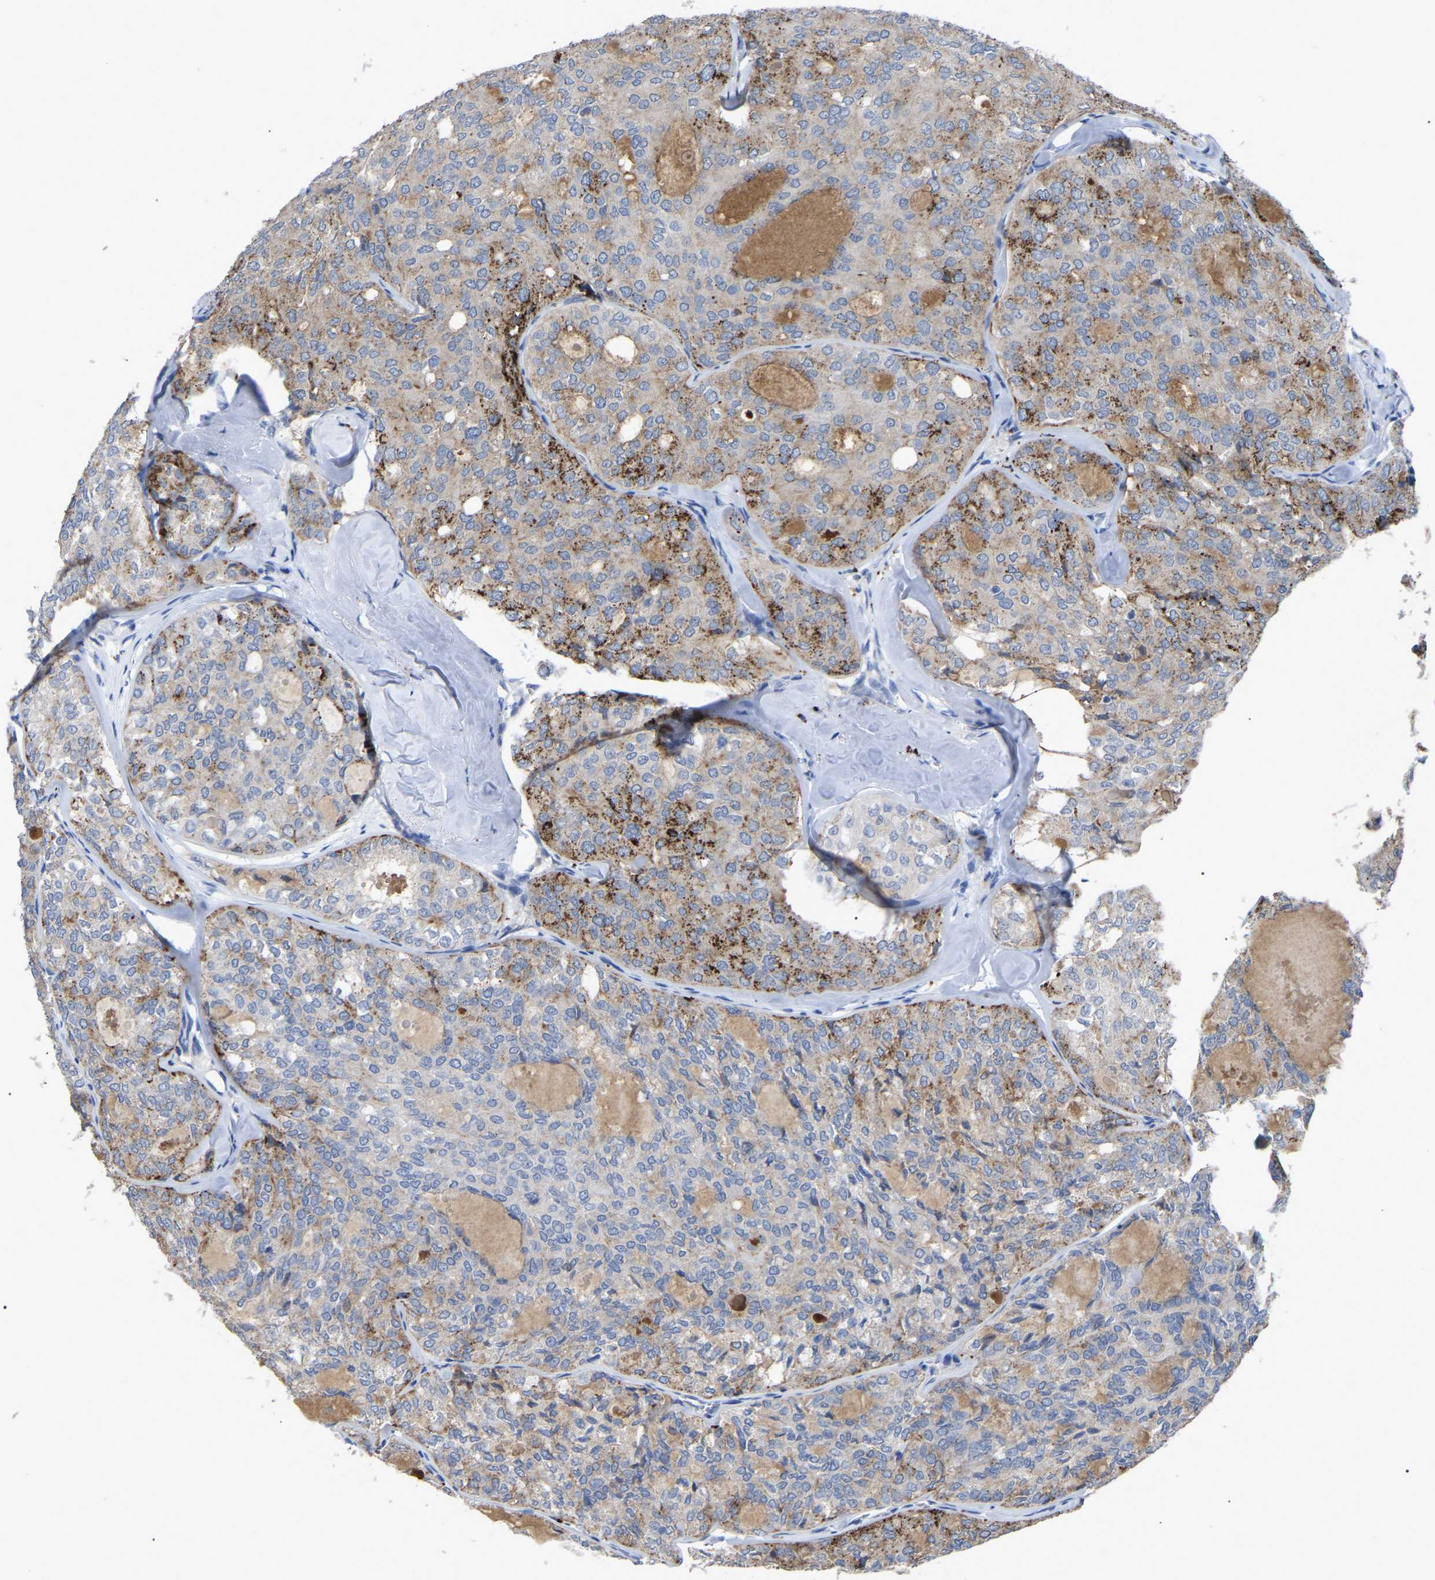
{"staining": {"intensity": "moderate", "quantity": "<25%", "location": "cytoplasmic/membranous"}, "tissue": "thyroid cancer", "cell_type": "Tumor cells", "image_type": "cancer", "snomed": [{"axis": "morphology", "description": "Follicular adenoma carcinoma, NOS"}, {"axis": "topography", "description": "Thyroid gland"}], "caption": "Immunohistochemistry (IHC) micrograph of neoplastic tissue: human follicular adenoma carcinoma (thyroid) stained using immunohistochemistry (IHC) shows low levels of moderate protein expression localized specifically in the cytoplasmic/membranous of tumor cells, appearing as a cytoplasmic/membranous brown color.", "gene": "SMPD2", "patient": {"sex": "male", "age": 75}}